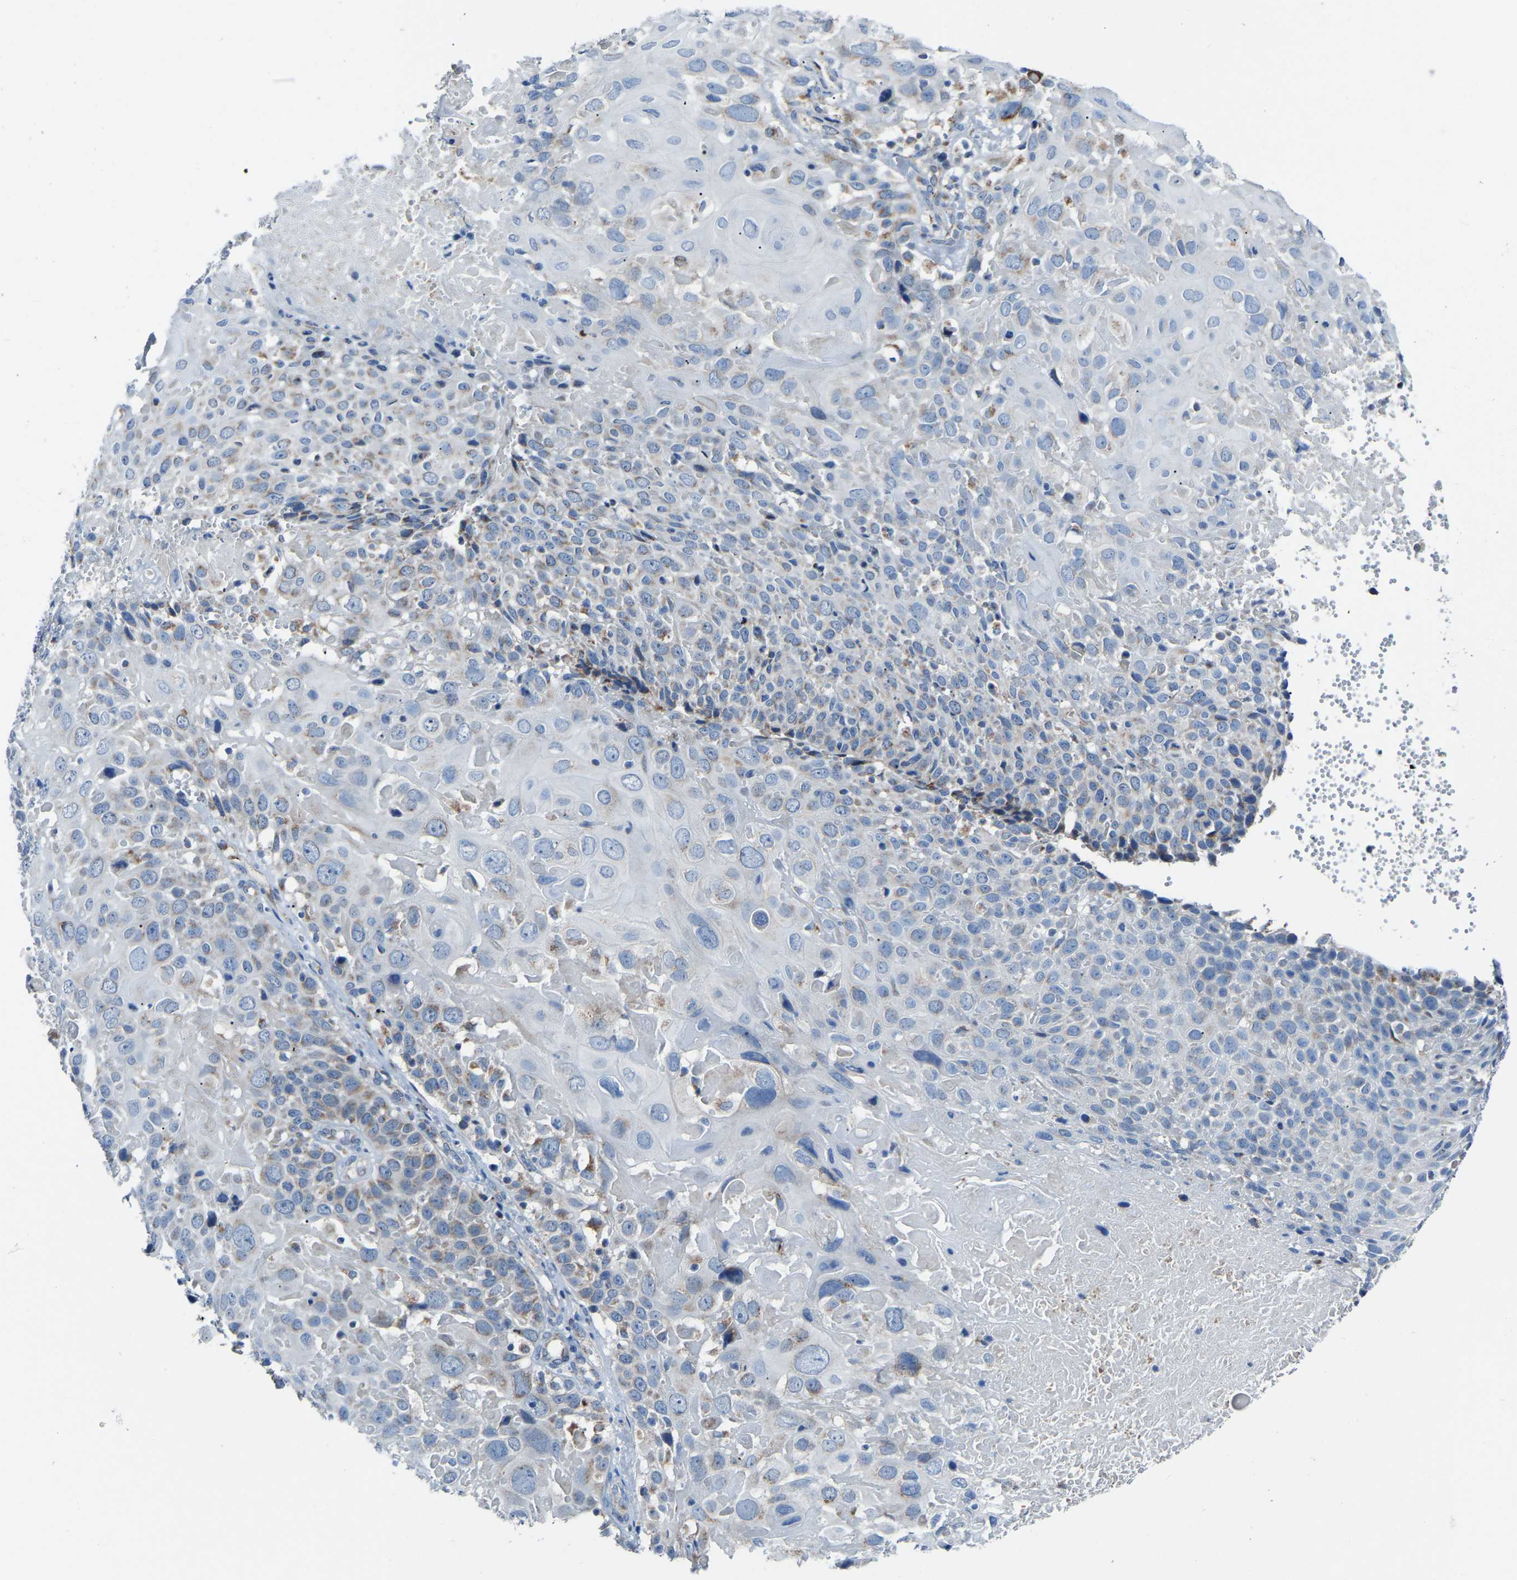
{"staining": {"intensity": "moderate", "quantity": "<25%", "location": "cytoplasmic/membranous"}, "tissue": "cervical cancer", "cell_type": "Tumor cells", "image_type": "cancer", "snomed": [{"axis": "morphology", "description": "Squamous cell carcinoma, NOS"}, {"axis": "topography", "description": "Cervix"}], "caption": "Immunohistochemistry (DAB) staining of human cervical cancer (squamous cell carcinoma) exhibits moderate cytoplasmic/membranous protein expression in about <25% of tumor cells. (Brightfield microscopy of DAB IHC at high magnification).", "gene": "CANT1", "patient": {"sex": "female", "age": 74}}